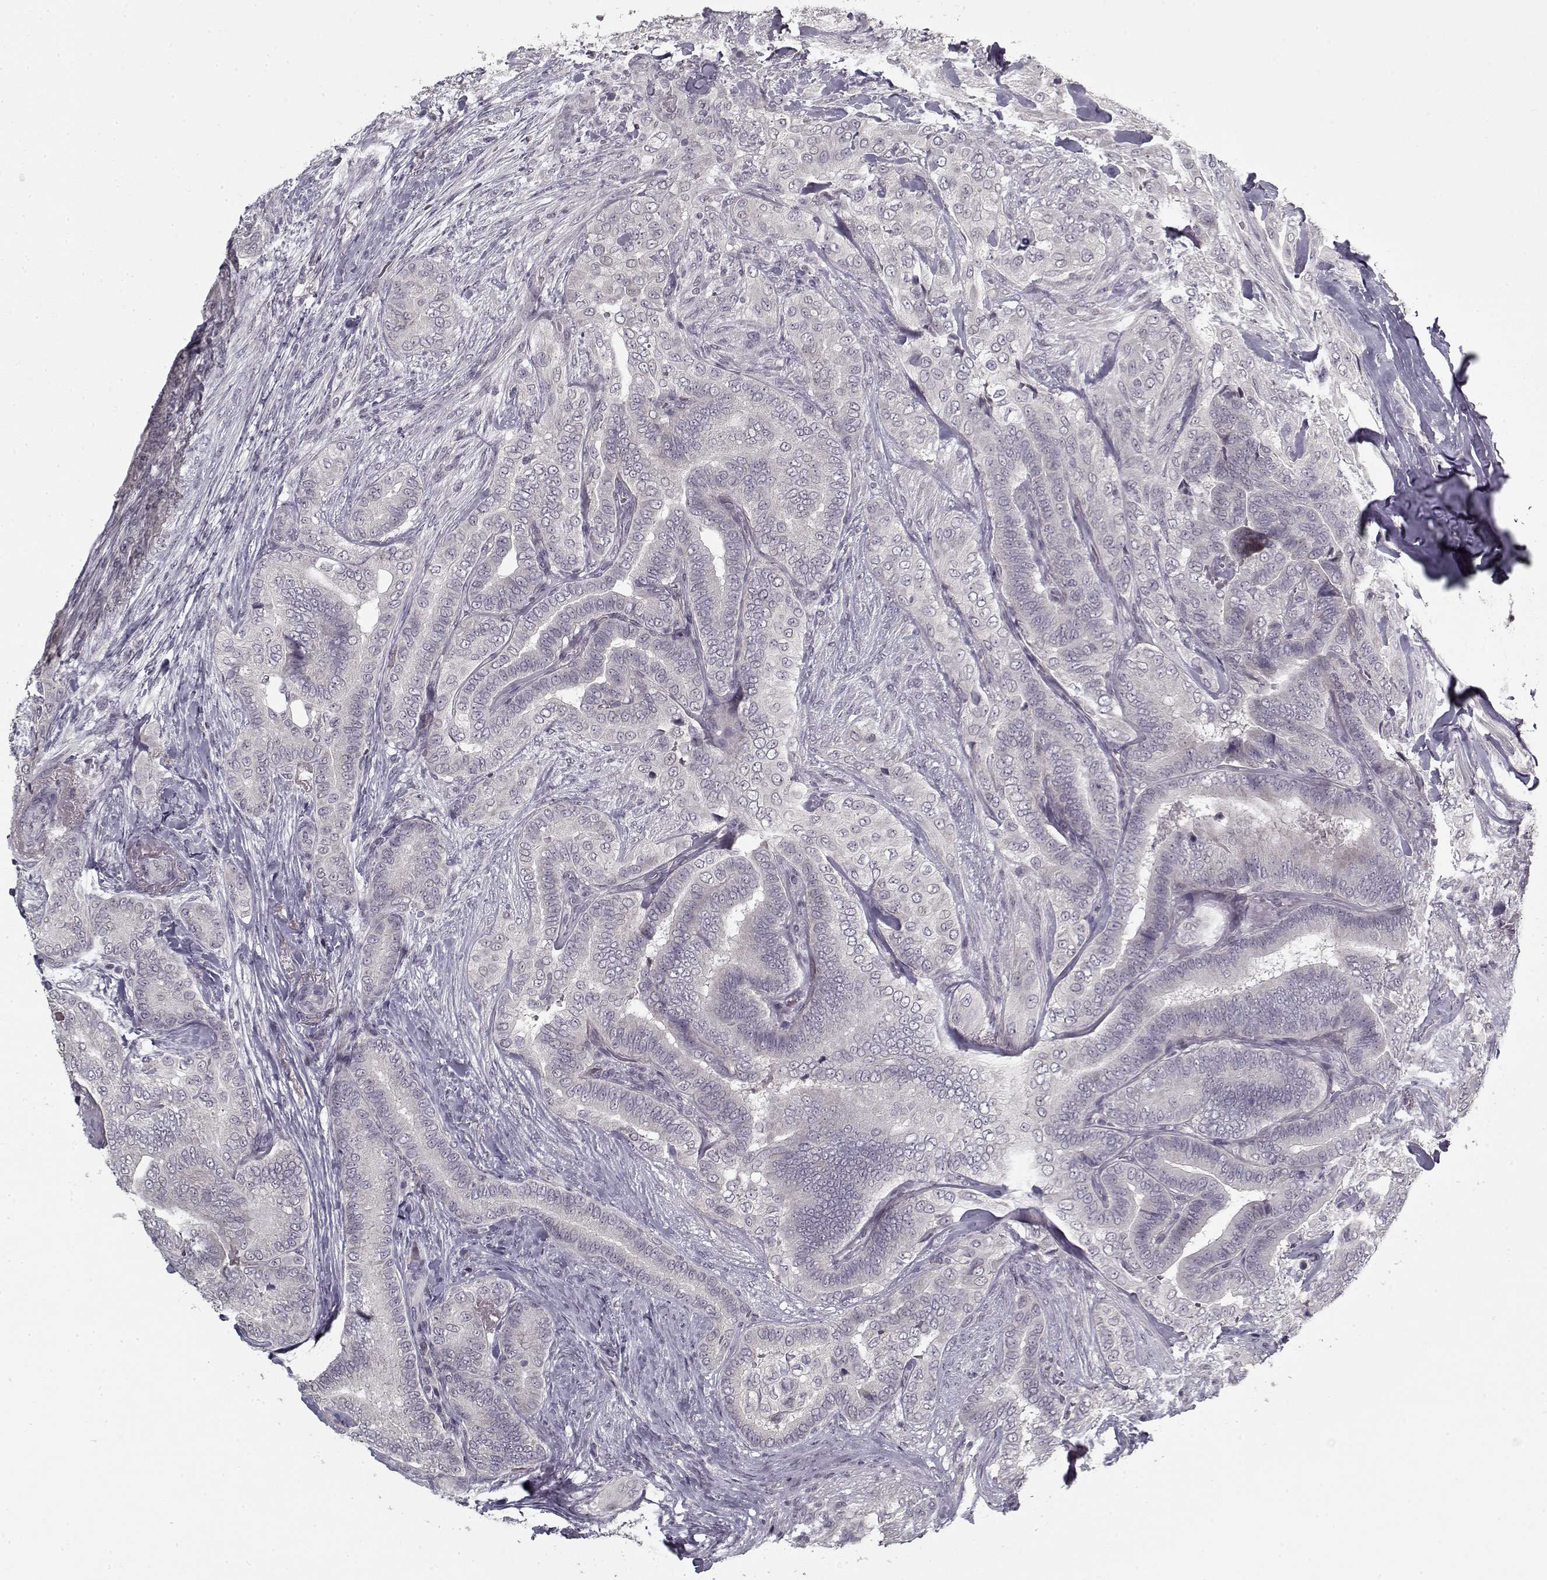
{"staining": {"intensity": "negative", "quantity": "none", "location": "none"}, "tissue": "thyroid cancer", "cell_type": "Tumor cells", "image_type": "cancer", "snomed": [{"axis": "morphology", "description": "Papillary adenocarcinoma, NOS"}, {"axis": "topography", "description": "Thyroid gland"}], "caption": "Protein analysis of thyroid cancer (papillary adenocarcinoma) reveals no significant staining in tumor cells. (Stains: DAB (3,3'-diaminobenzidine) immunohistochemistry with hematoxylin counter stain, Microscopy: brightfield microscopy at high magnification).", "gene": "LAMA2", "patient": {"sex": "male", "age": 61}}